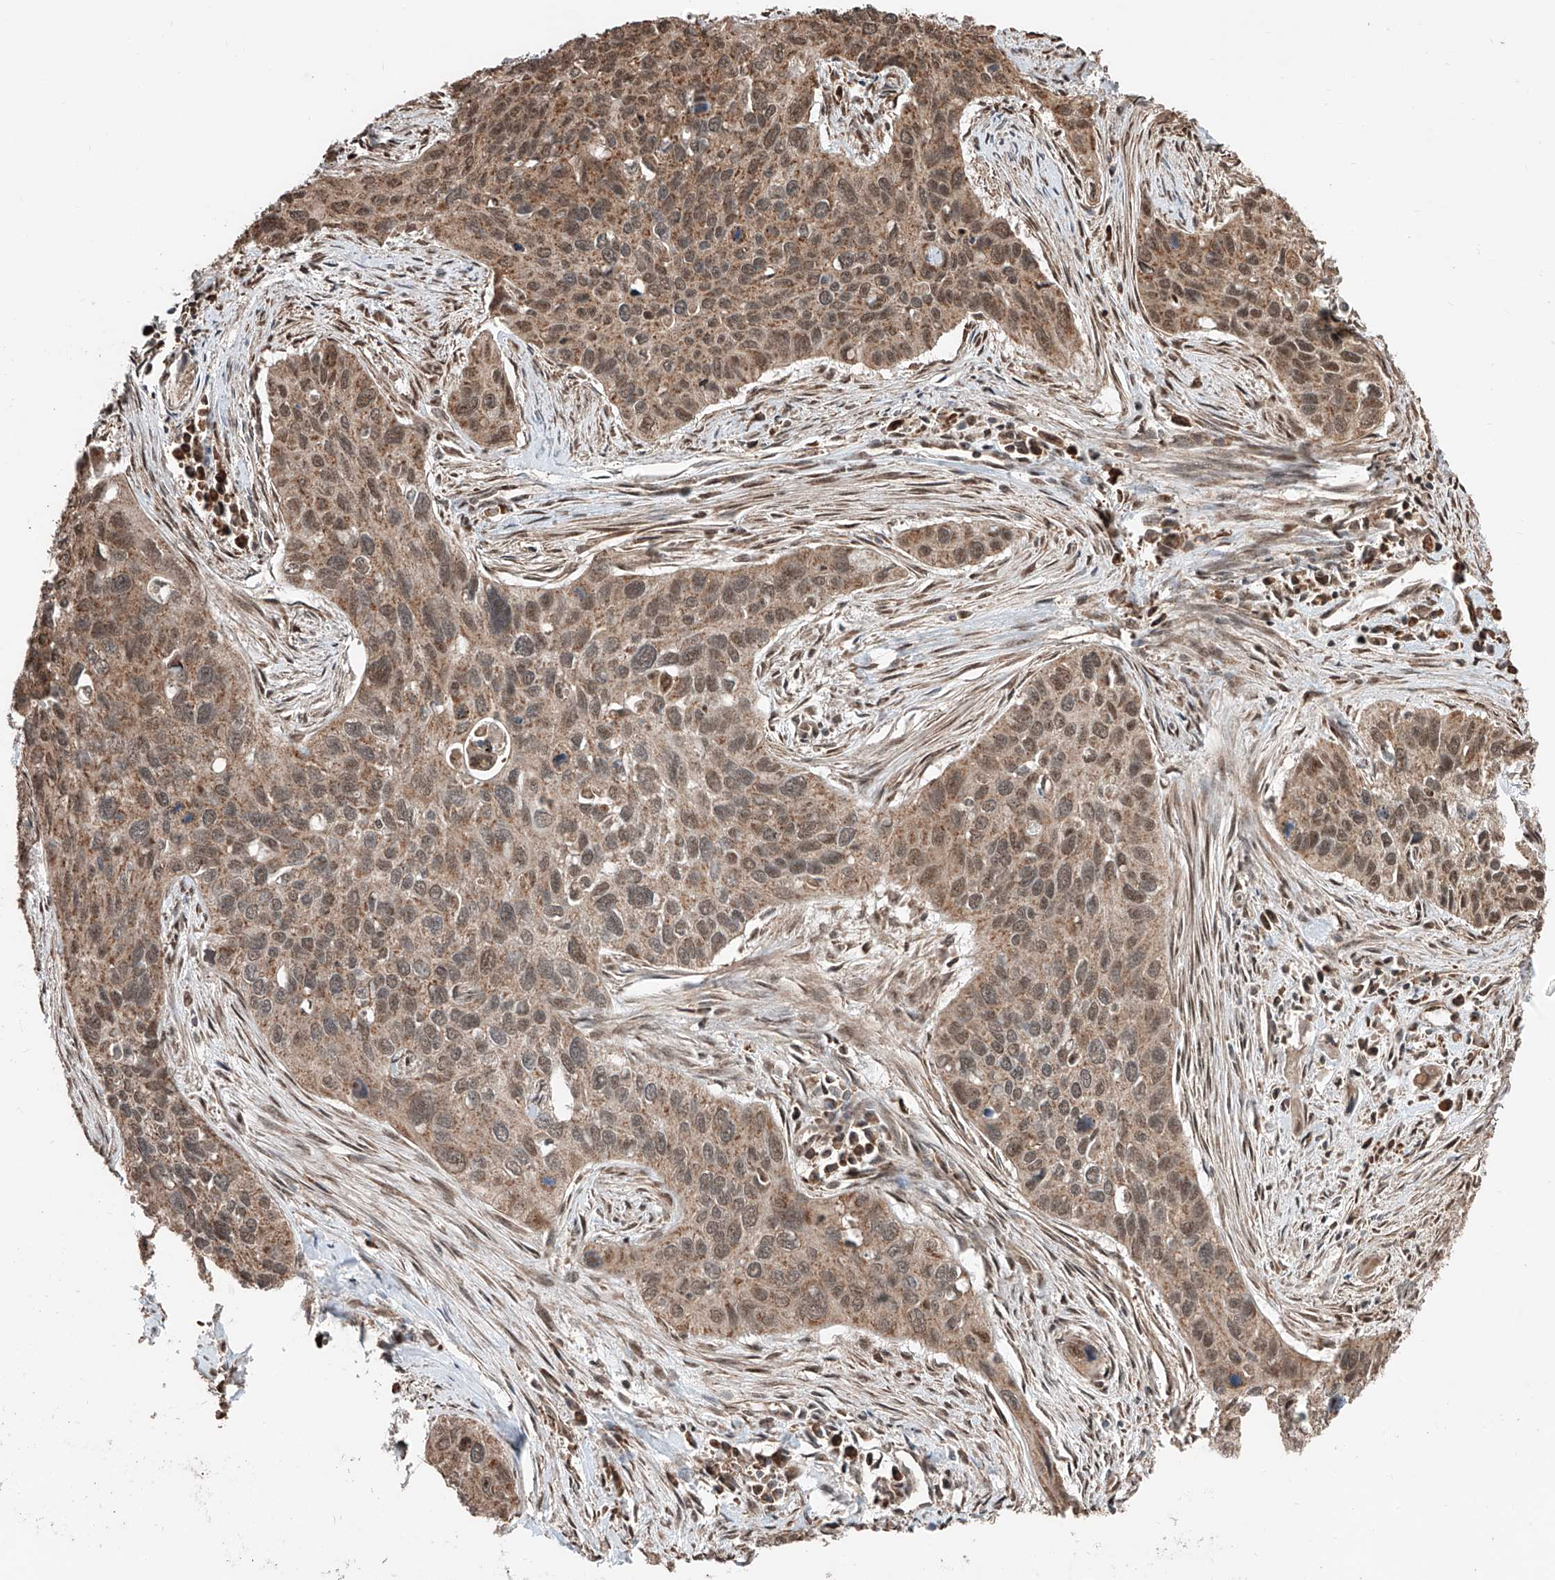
{"staining": {"intensity": "moderate", "quantity": ">75%", "location": "cytoplasmic/membranous,nuclear"}, "tissue": "cervical cancer", "cell_type": "Tumor cells", "image_type": "cancer", "snomed": [{"axis": "morphology", "description": "Squamous cell carcinoma, NOS"}, {"axis": "topography", "description": "Cervix"}], "caption": "Immunohistochemical staining of human cervical cancer (squamous cell carcinoma) shows moderate cytoplasmic/membranous and nuclear protein expression in approximately >75% of tumor cells.", "gene": "ZNF445", "patient": {"sex": "female", "age": 55}}